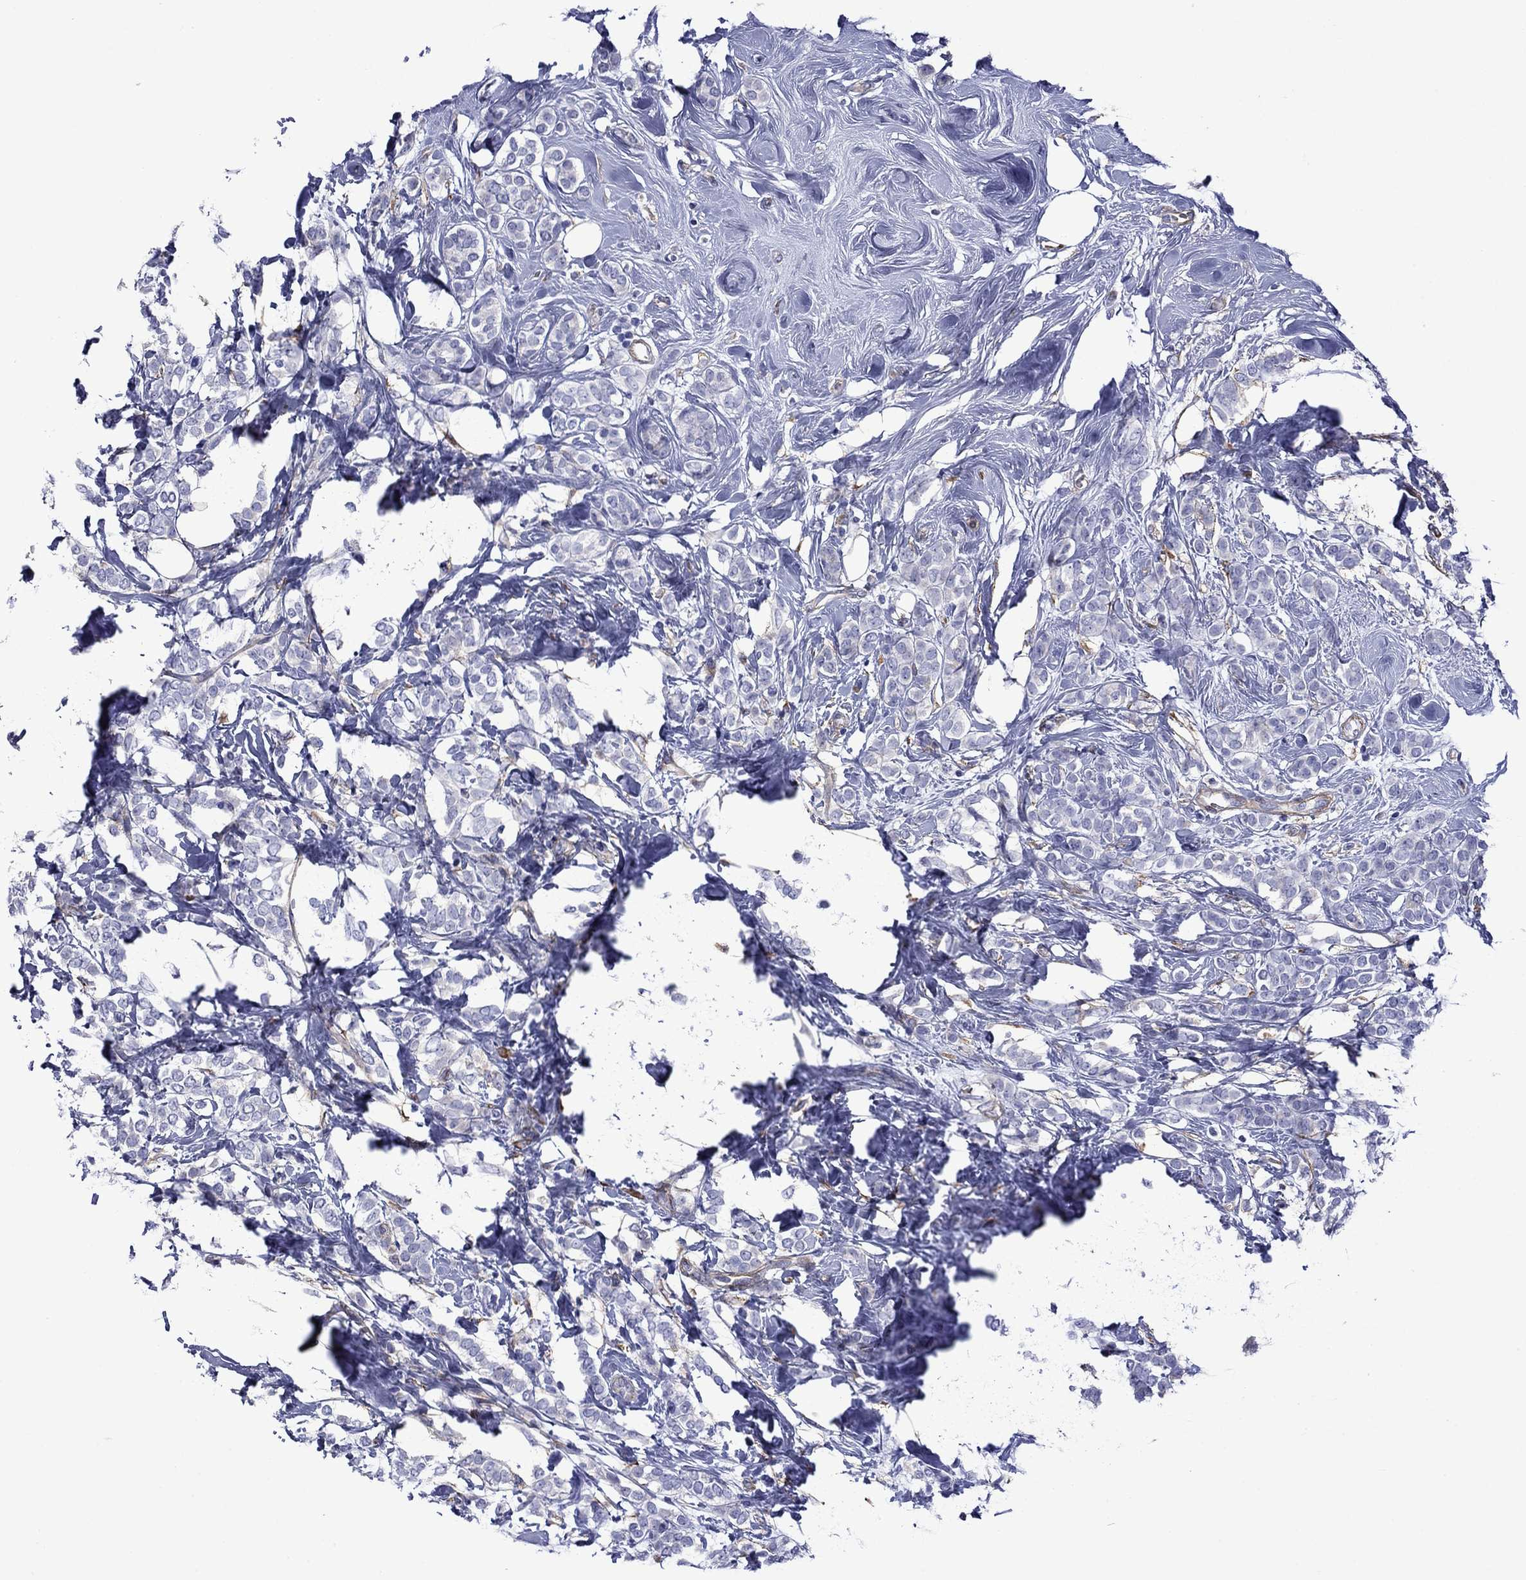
{"staining": {"intensity": "negative", "quantity": "none", "location": "none"}, "tissue": "breast cancer", "cell_type": "Tumor cells", "image_type": "cancer", "snomed": [{"axis": "morphology", "description": "Lobular carcinoma"}, {"axis": "topography", "description": "Breast"}], "caption": "DAB immunohistochemical staining of human breast cancer demonstrates no significant positivity in tumor cells.", "gene": "HSPG2", "patient": {"sex": "female", "age": 49}}